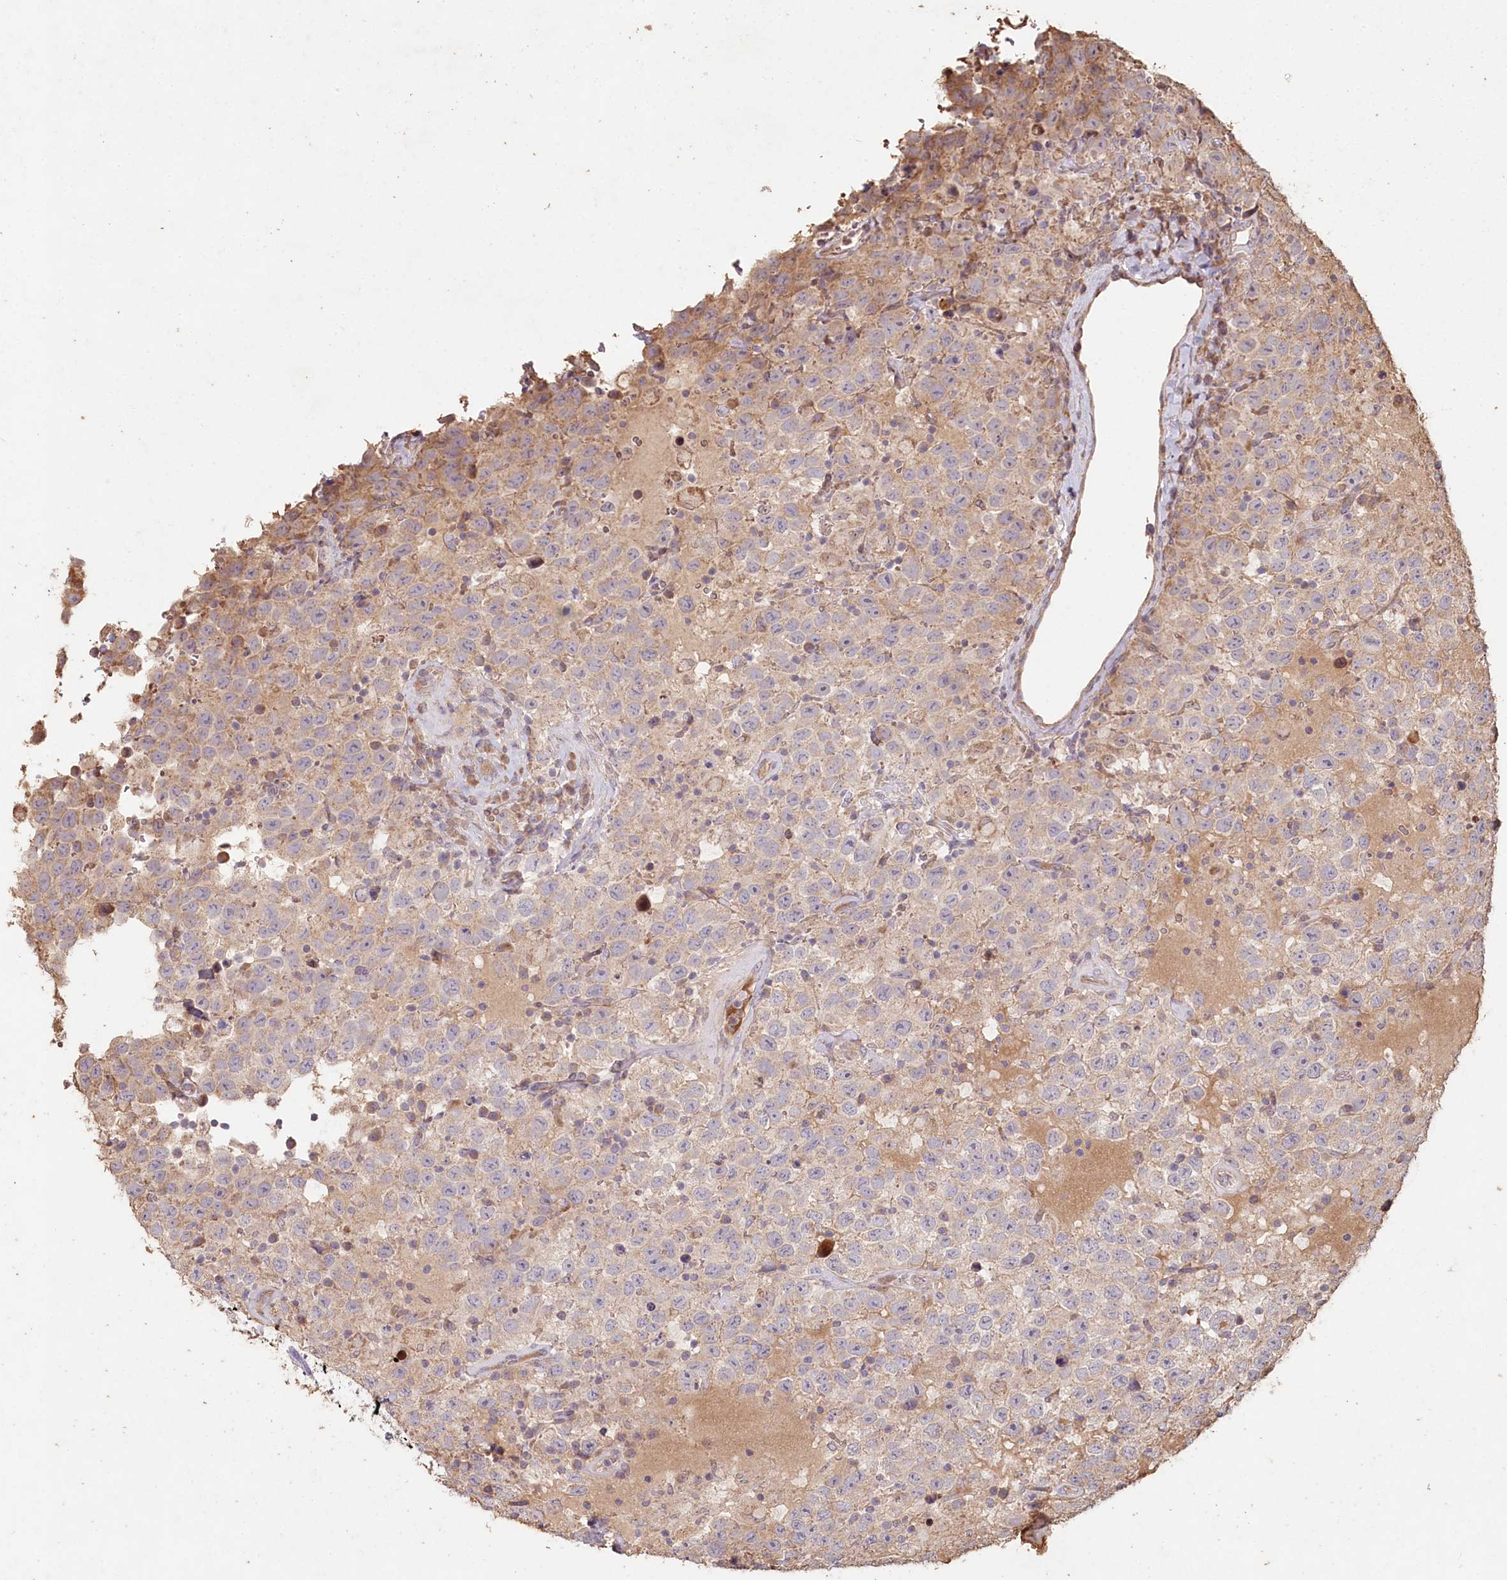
{"staining": {"intensity": "weak", "quantity": "<25%", "location": "cytoplasmic/membranous"}, "tissue": "testis cancer", "cell_type": "Tumor cells", "image_type": "cancer", "snomed": [{"axis": "morphology", "description": "Seminoma, NOS"}, {"axis": "topography", "description": "Testis"}], "caption": "Tumor cells show no significant positivity in seminoma (testis).", "gene": "HAL", "patient": {"sex": "male", "age": 41}}